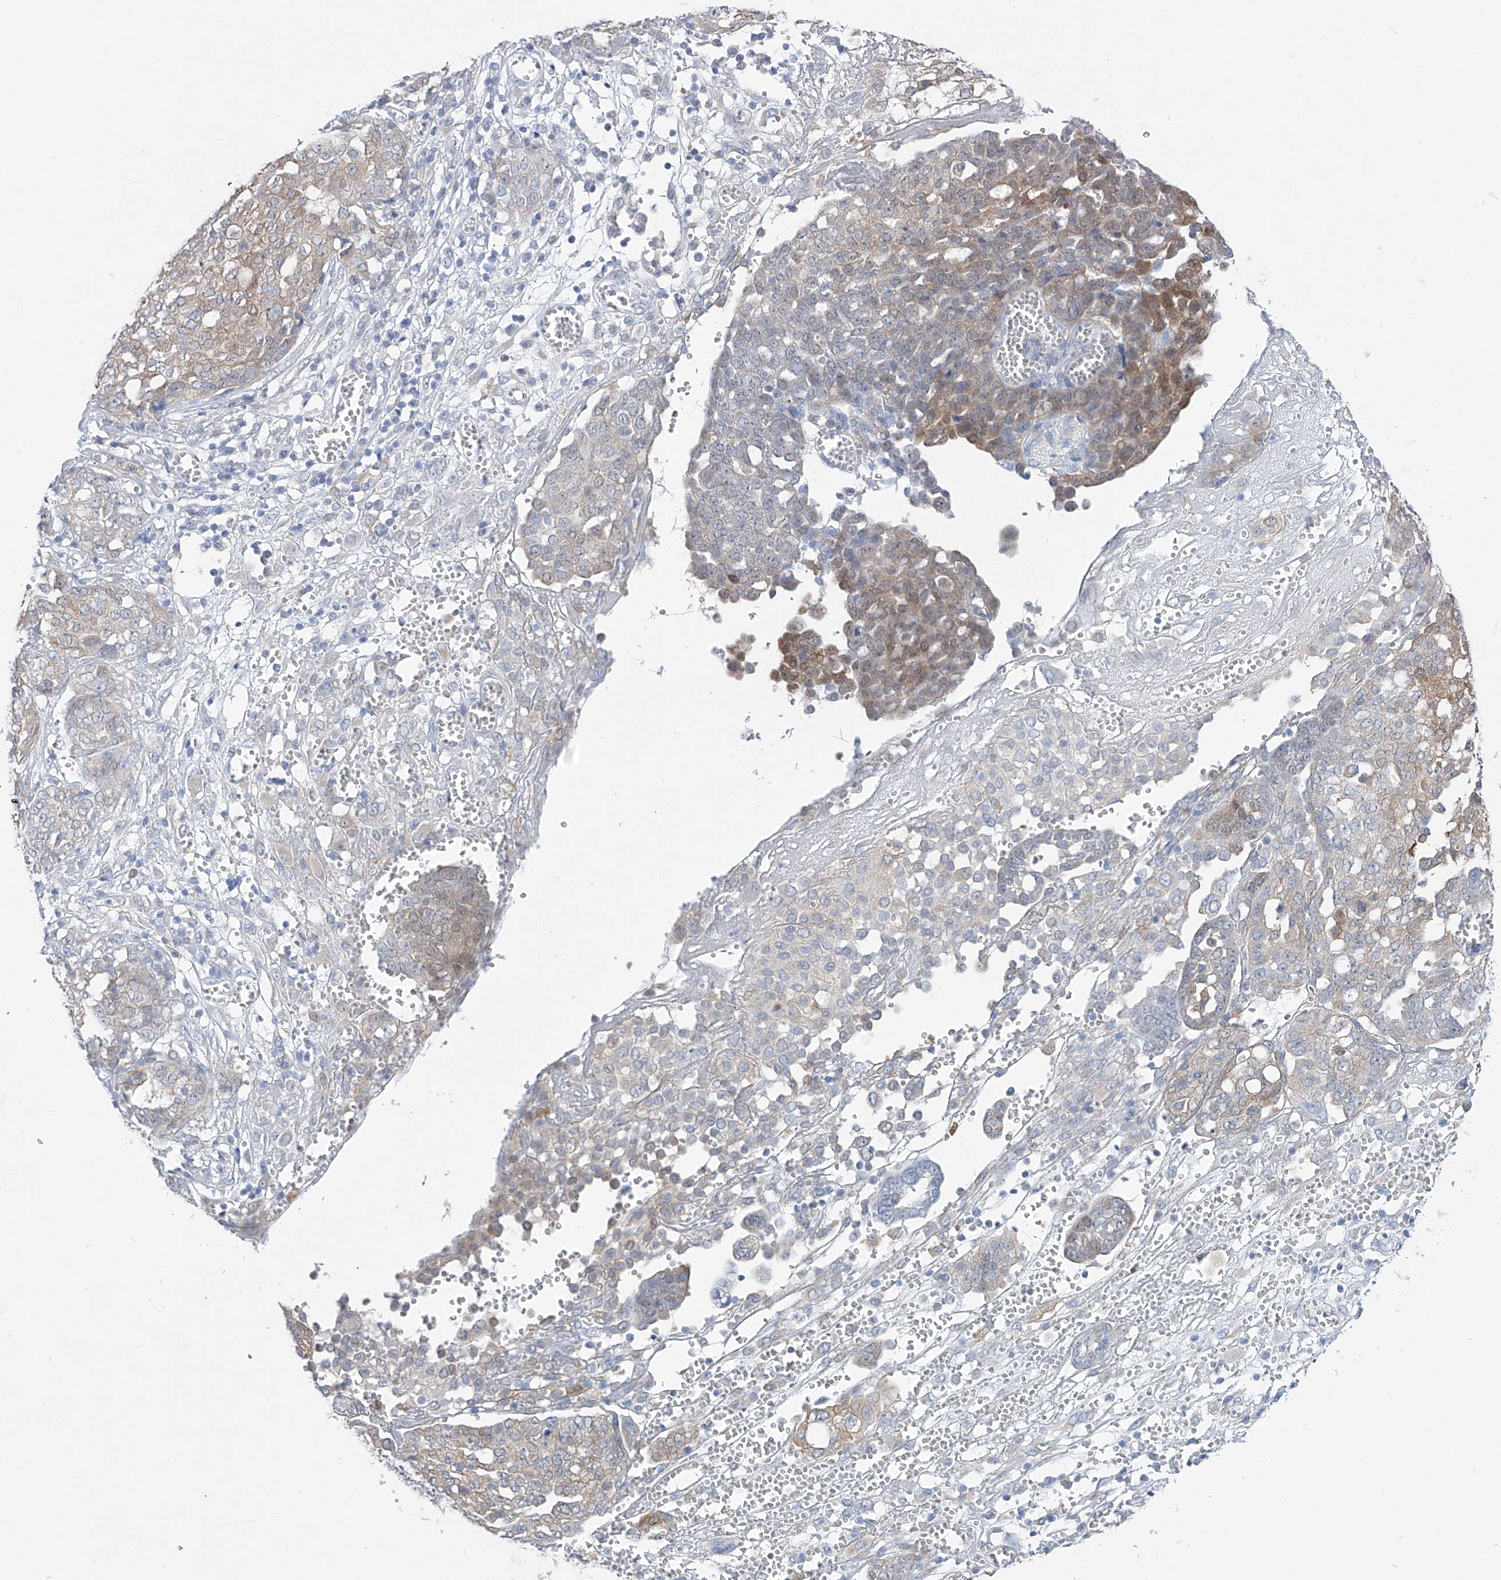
{"staining": {"intensity": "weak", "quantity": "25%-75%", "location": "cytoplasmic/membranous"}, "tissue": "ovarian cancer", "cell_type": "Tumor cells", "image_type": "cancer", "snomed": [{"axis": "morphology", "description": "Cystadenocarcinoma, serous, NOS"}, {"axis": "topography", "description": "Soft tissue"}, {"axis": "topography", "description": "Ovary"}], "caption": "Brown immunohistochemical staining in human ovarian cancer (serous cystadenocarcinoma) exhibits weak cytoplasmic/membranous staining in about 25%-75% of tumor cells.", "gene": "UFL1", "patient": {"sex": "female", "age": 57}}